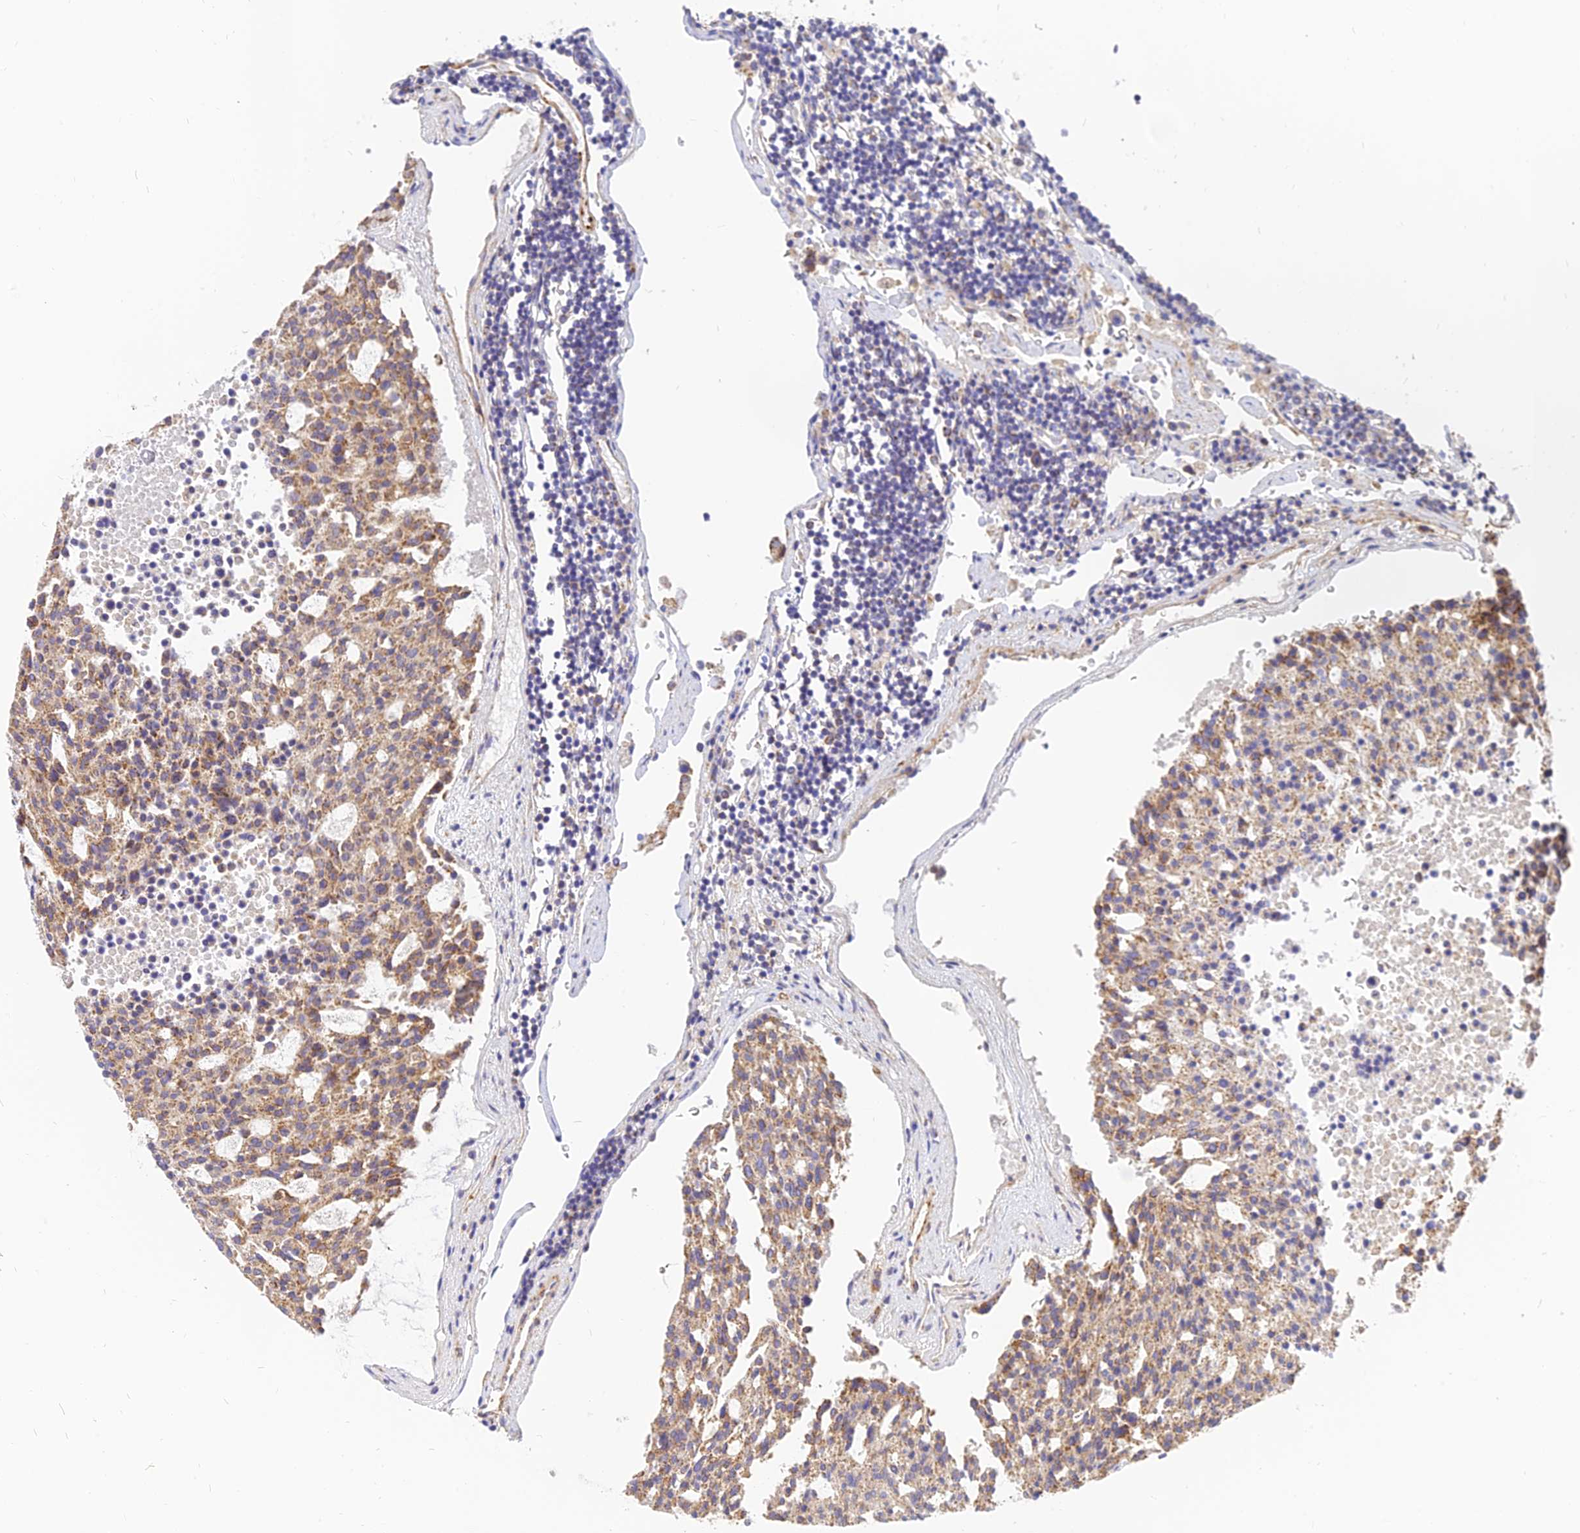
{"staining": {"intensity": "moderate", "quantity": ">75%", "location": "cytoplasmic/membranous"}, "tissue": "carcinoid", "cell_type": "Tumor cells", "image_type": "cancer", "snomed": [{"axis": "morphology", "description": "Carcinoid, malignant, NOS"}, {"axis": "topography", "description": "Pancreas"}], "caption": "Protein staining by immunohistochemistry demonstrates moderate cytoplasmic/membranous staining in approximately >75% of tumor cells in carcinoid (malignant).", "gene": "MRPL15", "patient": {"sex": "female", "age": 54}}